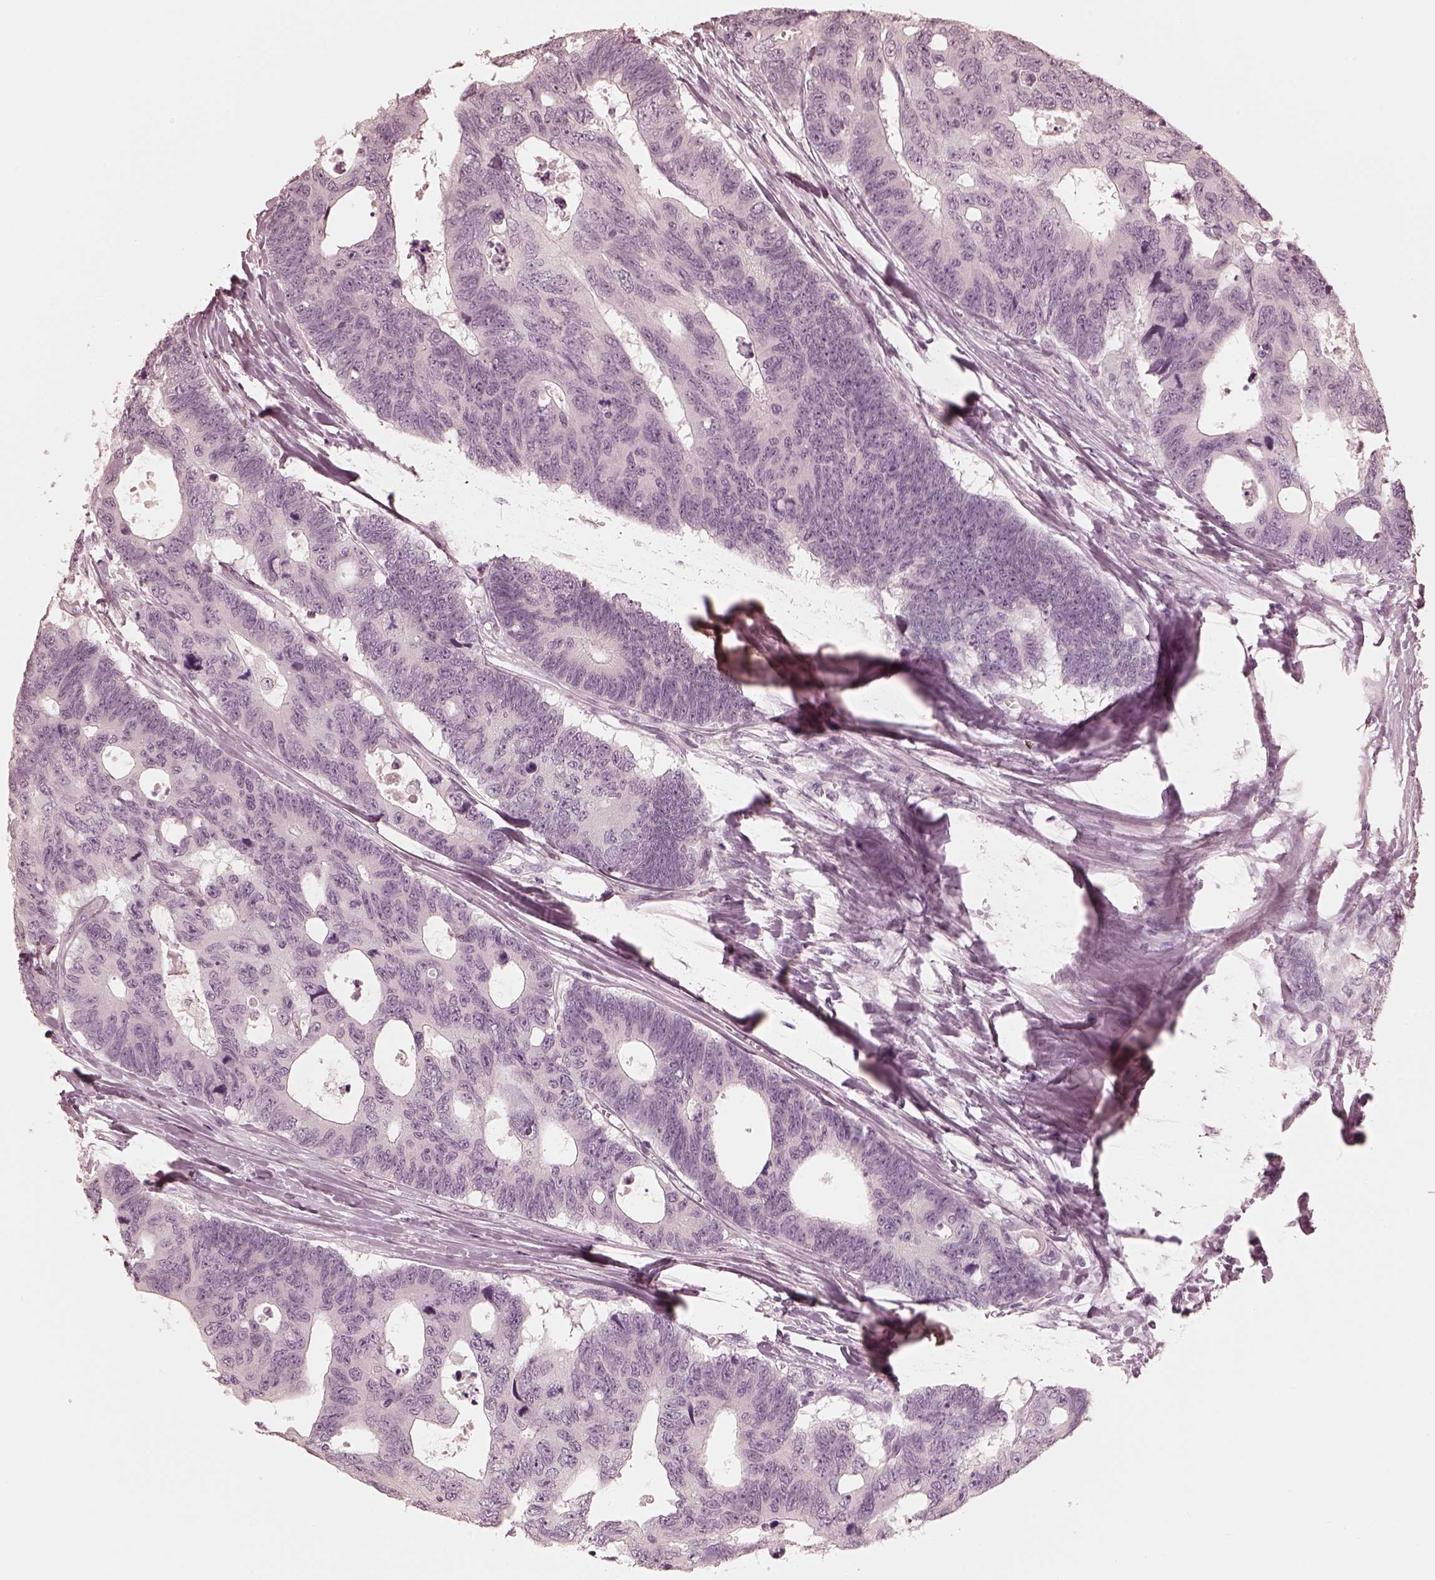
{"staining": {"intensity": "negative", "quantity": "none", "location": "none"}, "tissue": "colorectal cancer", "cell_type": "Tumor cells", "image_type": "cancer", "snomed": [{"axis": "morphology", "description": "Adenocarcinoma, NOS"}, {"axis": "topography", "description": "Colon"}], "caption": "Immunohistochemistry (IHC) of colorectal cancer (adenocarcinoma) displays no staining in tumor cells.", "gene": "CALR3", "patient": {"sex": "female", "age": 77}}